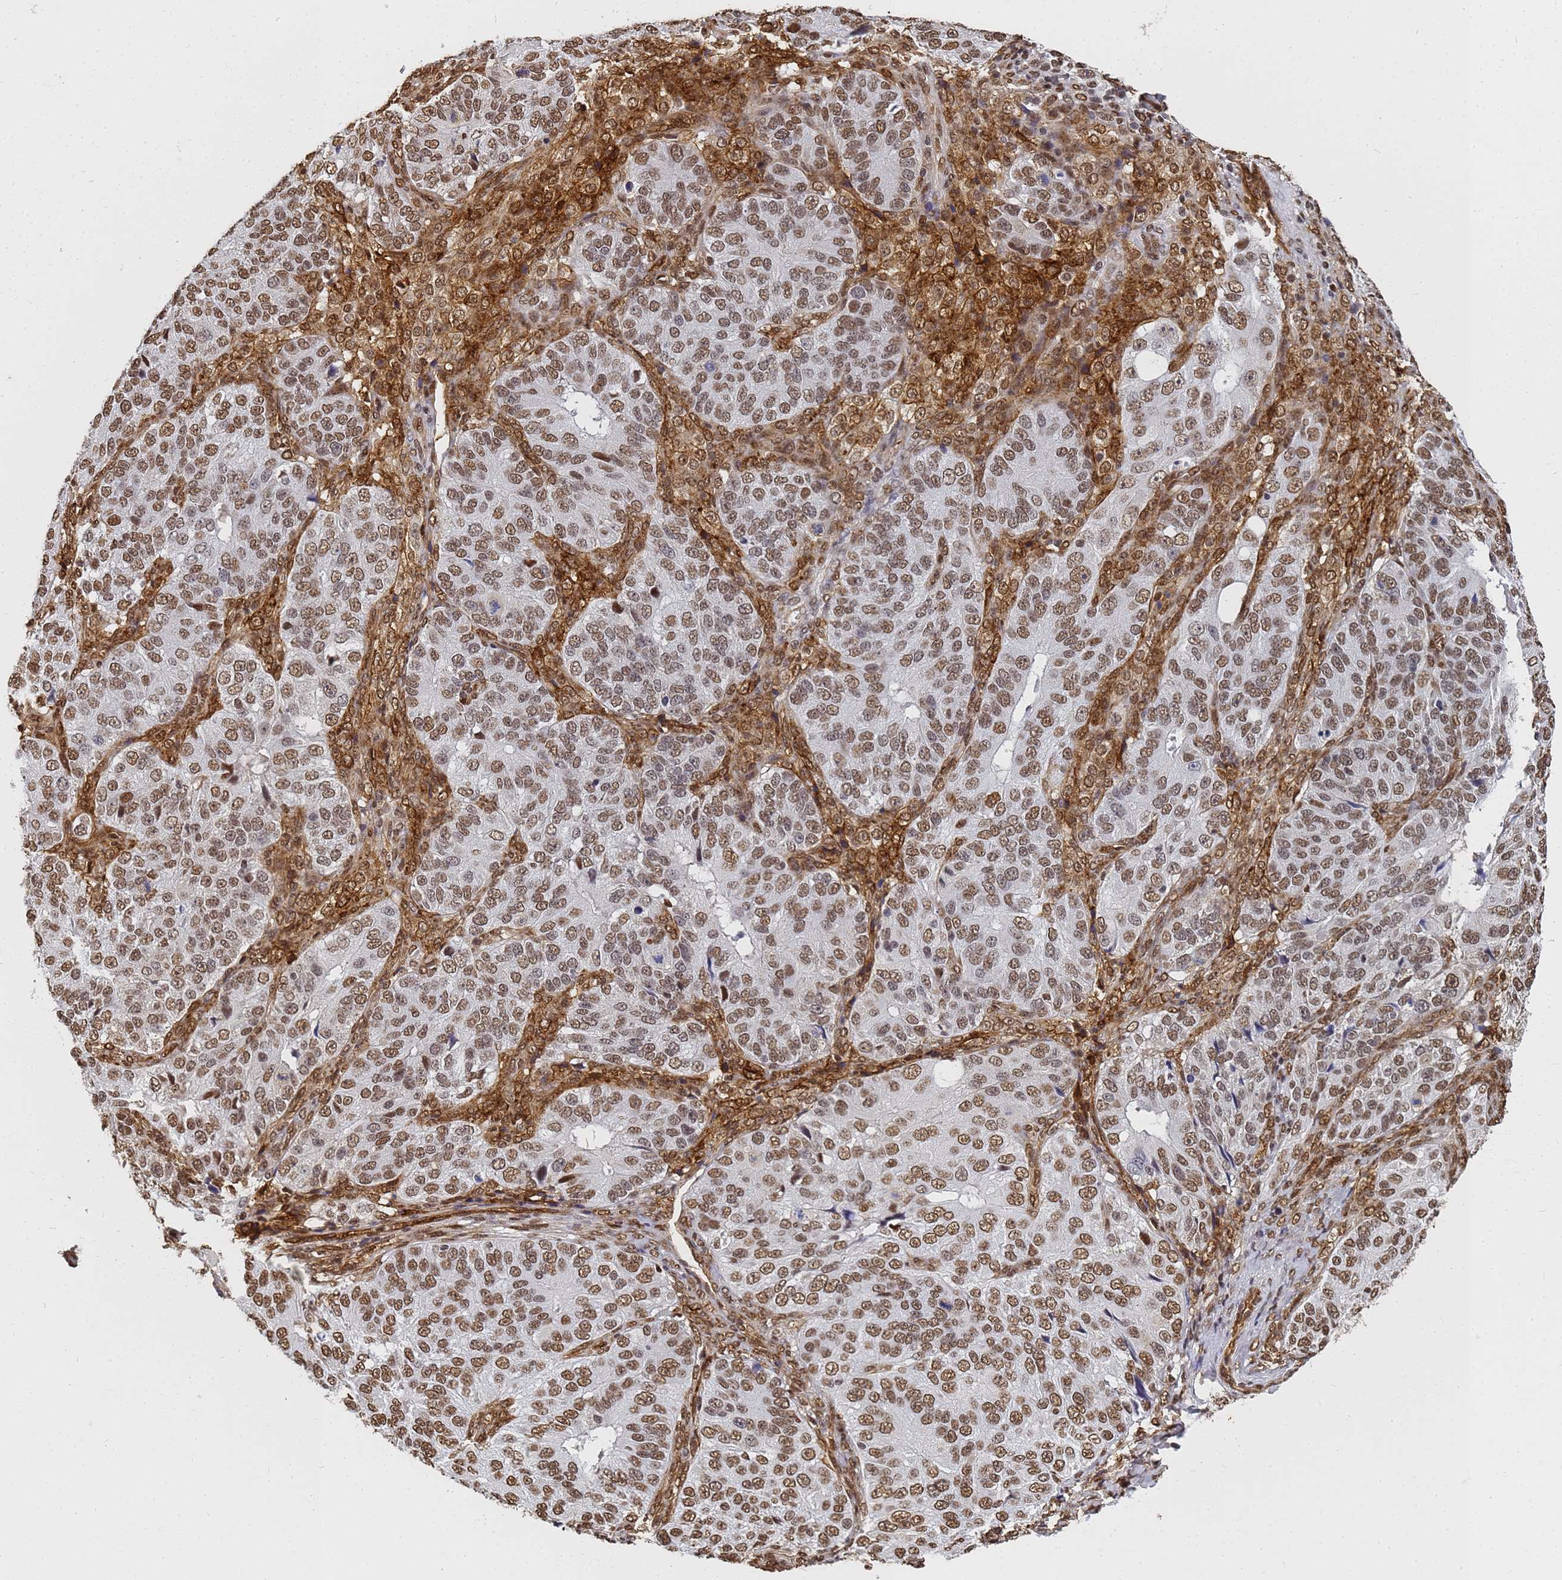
{"staining": {"intensity": "moderate", "quantity": ">75%", "location": "nuclear"}, "tissue": "ovarian cancer", "cell_type": "Tumor cells", "image_type": "cancer", "snomed": [{"axis": "morphology", "description": "Carcinoma, endometroid"}, {"axis": "topography", "description": "Ovary"}], "caption": "Immunohistochemical staining of human endometroid carcinoma (ovarian) exhibits medium levels of moderate nuclear positivity in about >75% of tumor cells.", "gene": "RAVER2", "patient": {"sex": "female", "age": 51}}